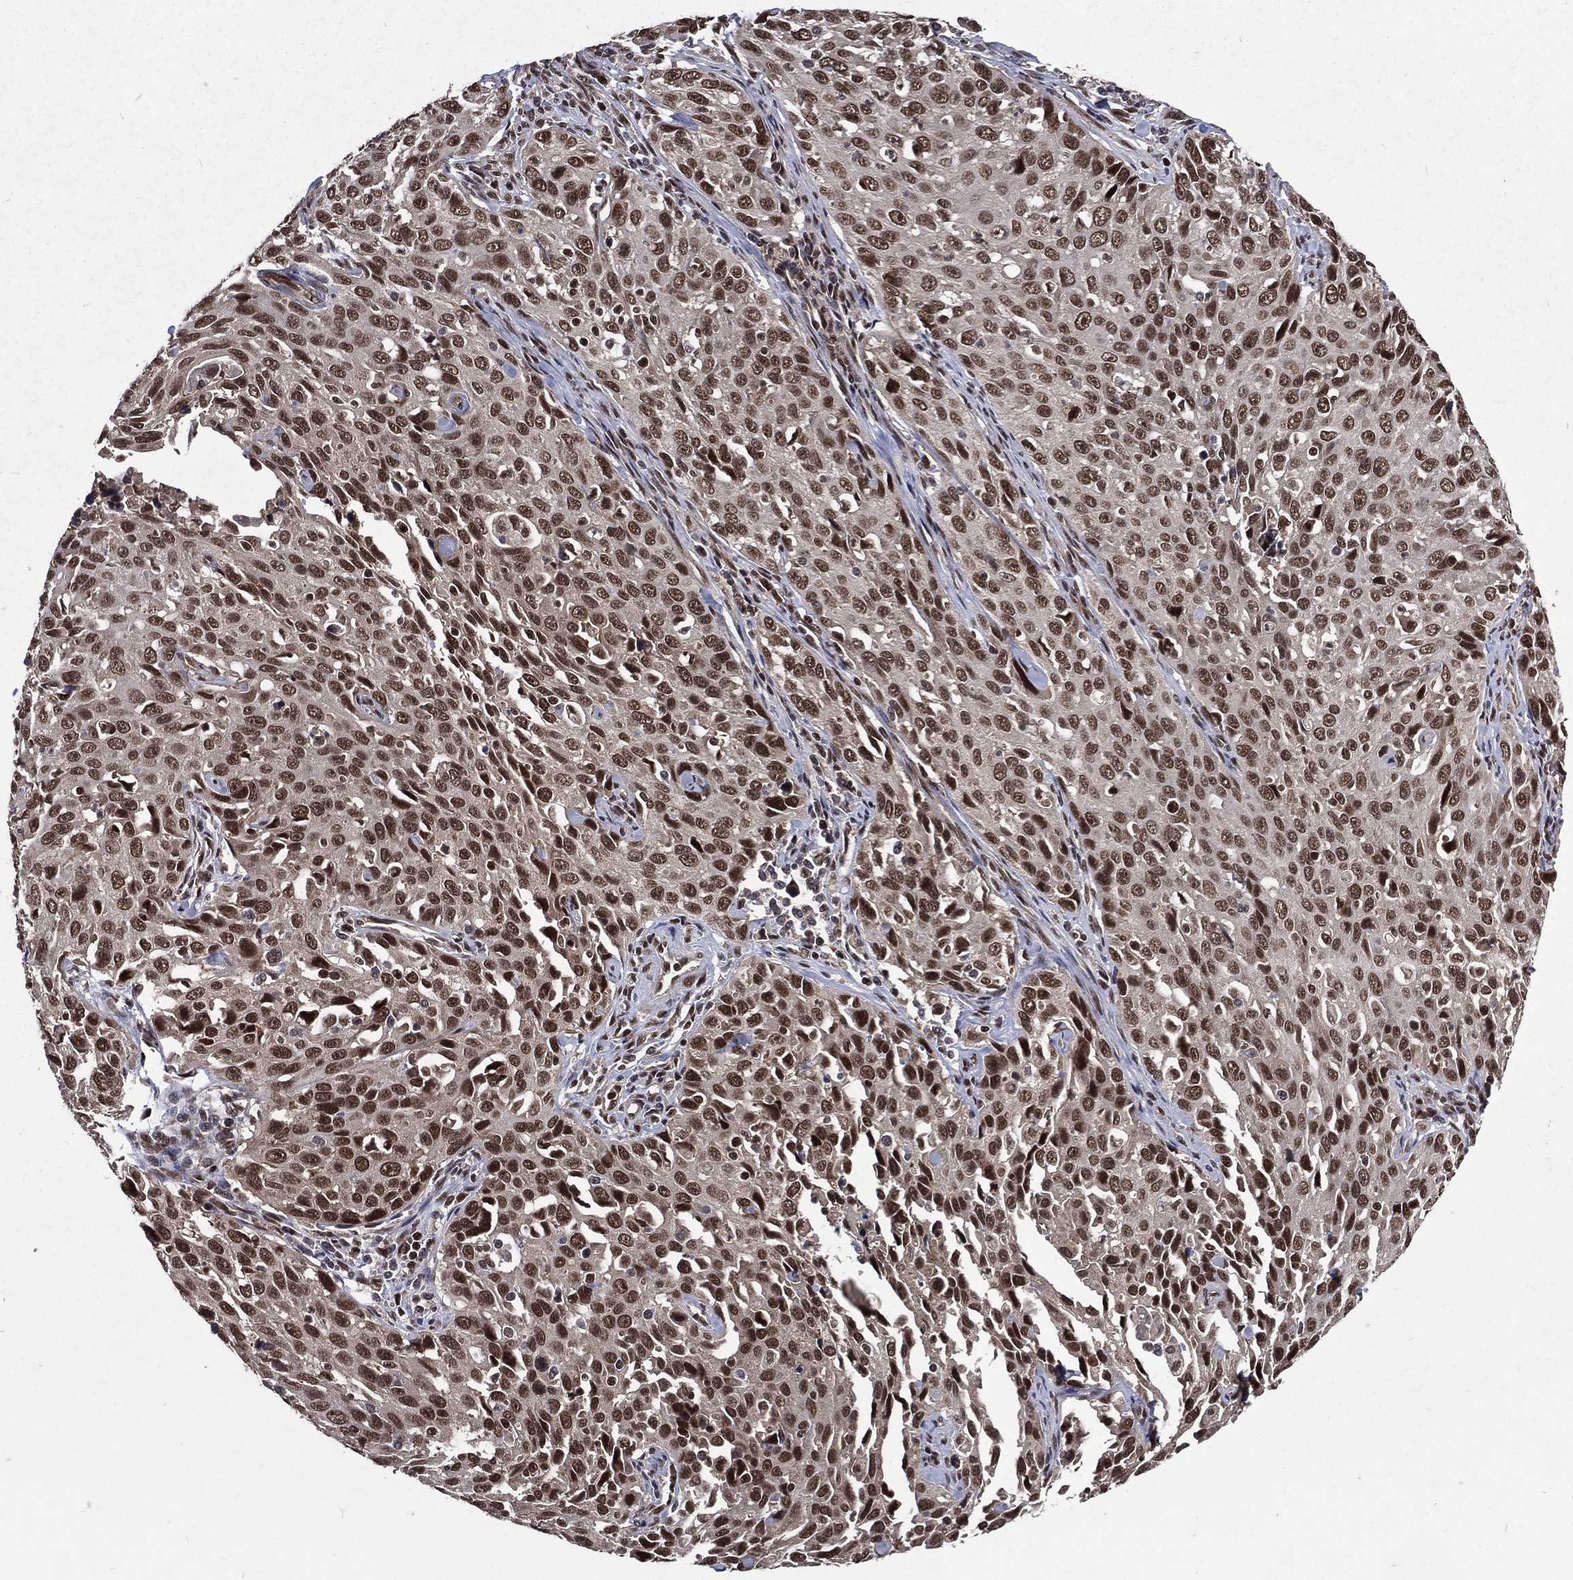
{"staining": {"intensity": "strong", "quantity": "25%-75%", "location": "nuclear"}, "tissue": "cervical cancer", "cell_type": "Tumor cells", "image_type": "cancer", "snomed": [{"axis": "morphology", "description": "Squamous cell carcinoma, NOS"}, {"axis": "topography", "description": "Cervix"}], "caption": "A high-resolution micrograph shows immunohistochemistry staining of cervical cancer, which shows strong nuclear expression in about 25%-75% of tumor cells. Nuclei are stained in blue.", "gene": "DMAP1", "patient": {"sex": "female", "age": 26}}